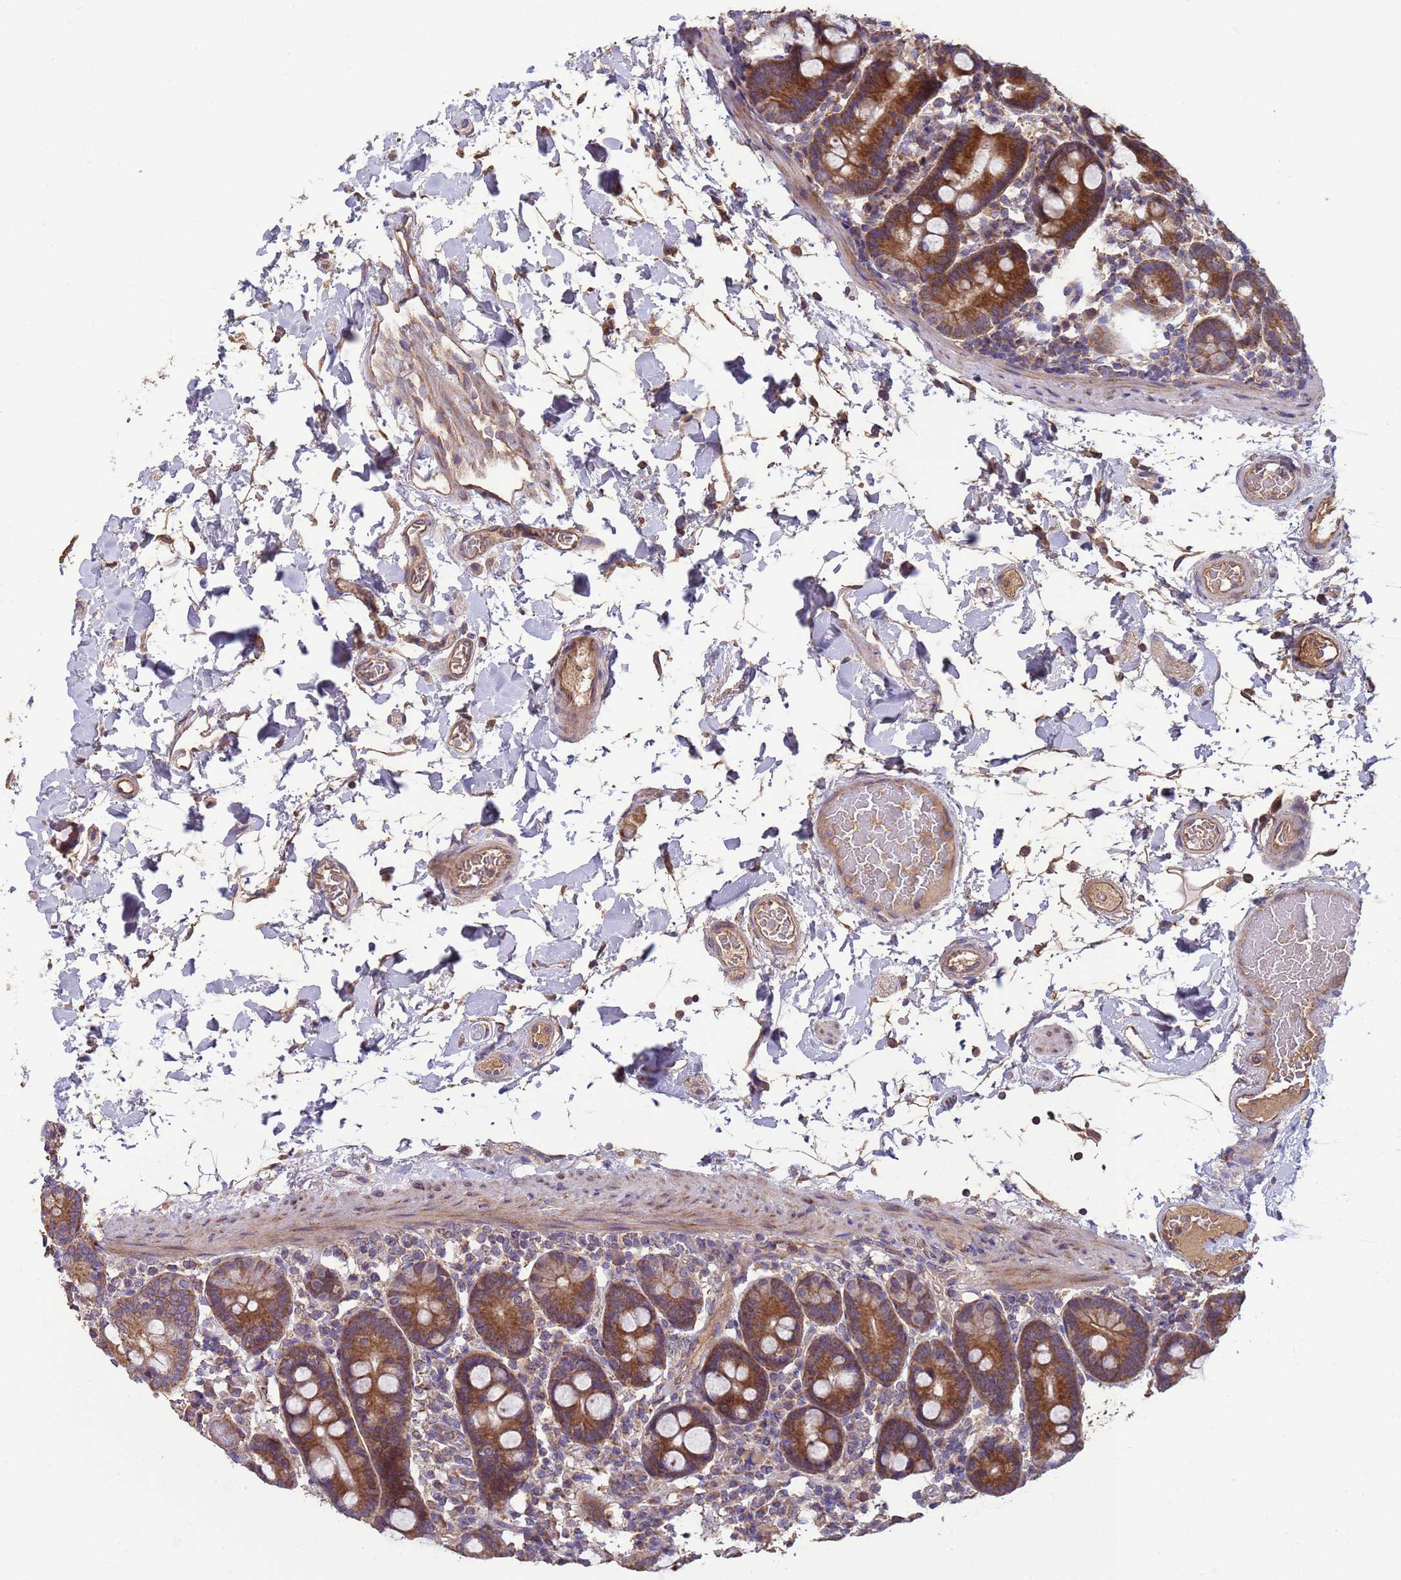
{"staining": {"intensity": "strong", "quantity": ">75%", "location": "cytoplasmic/membranous"}, "tissue": "duodenum", "cell_type": "Glandular cells", "image_type": "normal", "snomed": [{"axis": "morphology", "description": "Normal tissue, NOS"}, {"axis": "topography", "description": "Duodenum"}], "caption": "Glandular cells show strong cytoplasmic/membranous expression in about >75% of cells in normal duodenum.", "gene": "EEF1AKMT1", "patient": {"sex": "male", "age": 55}}